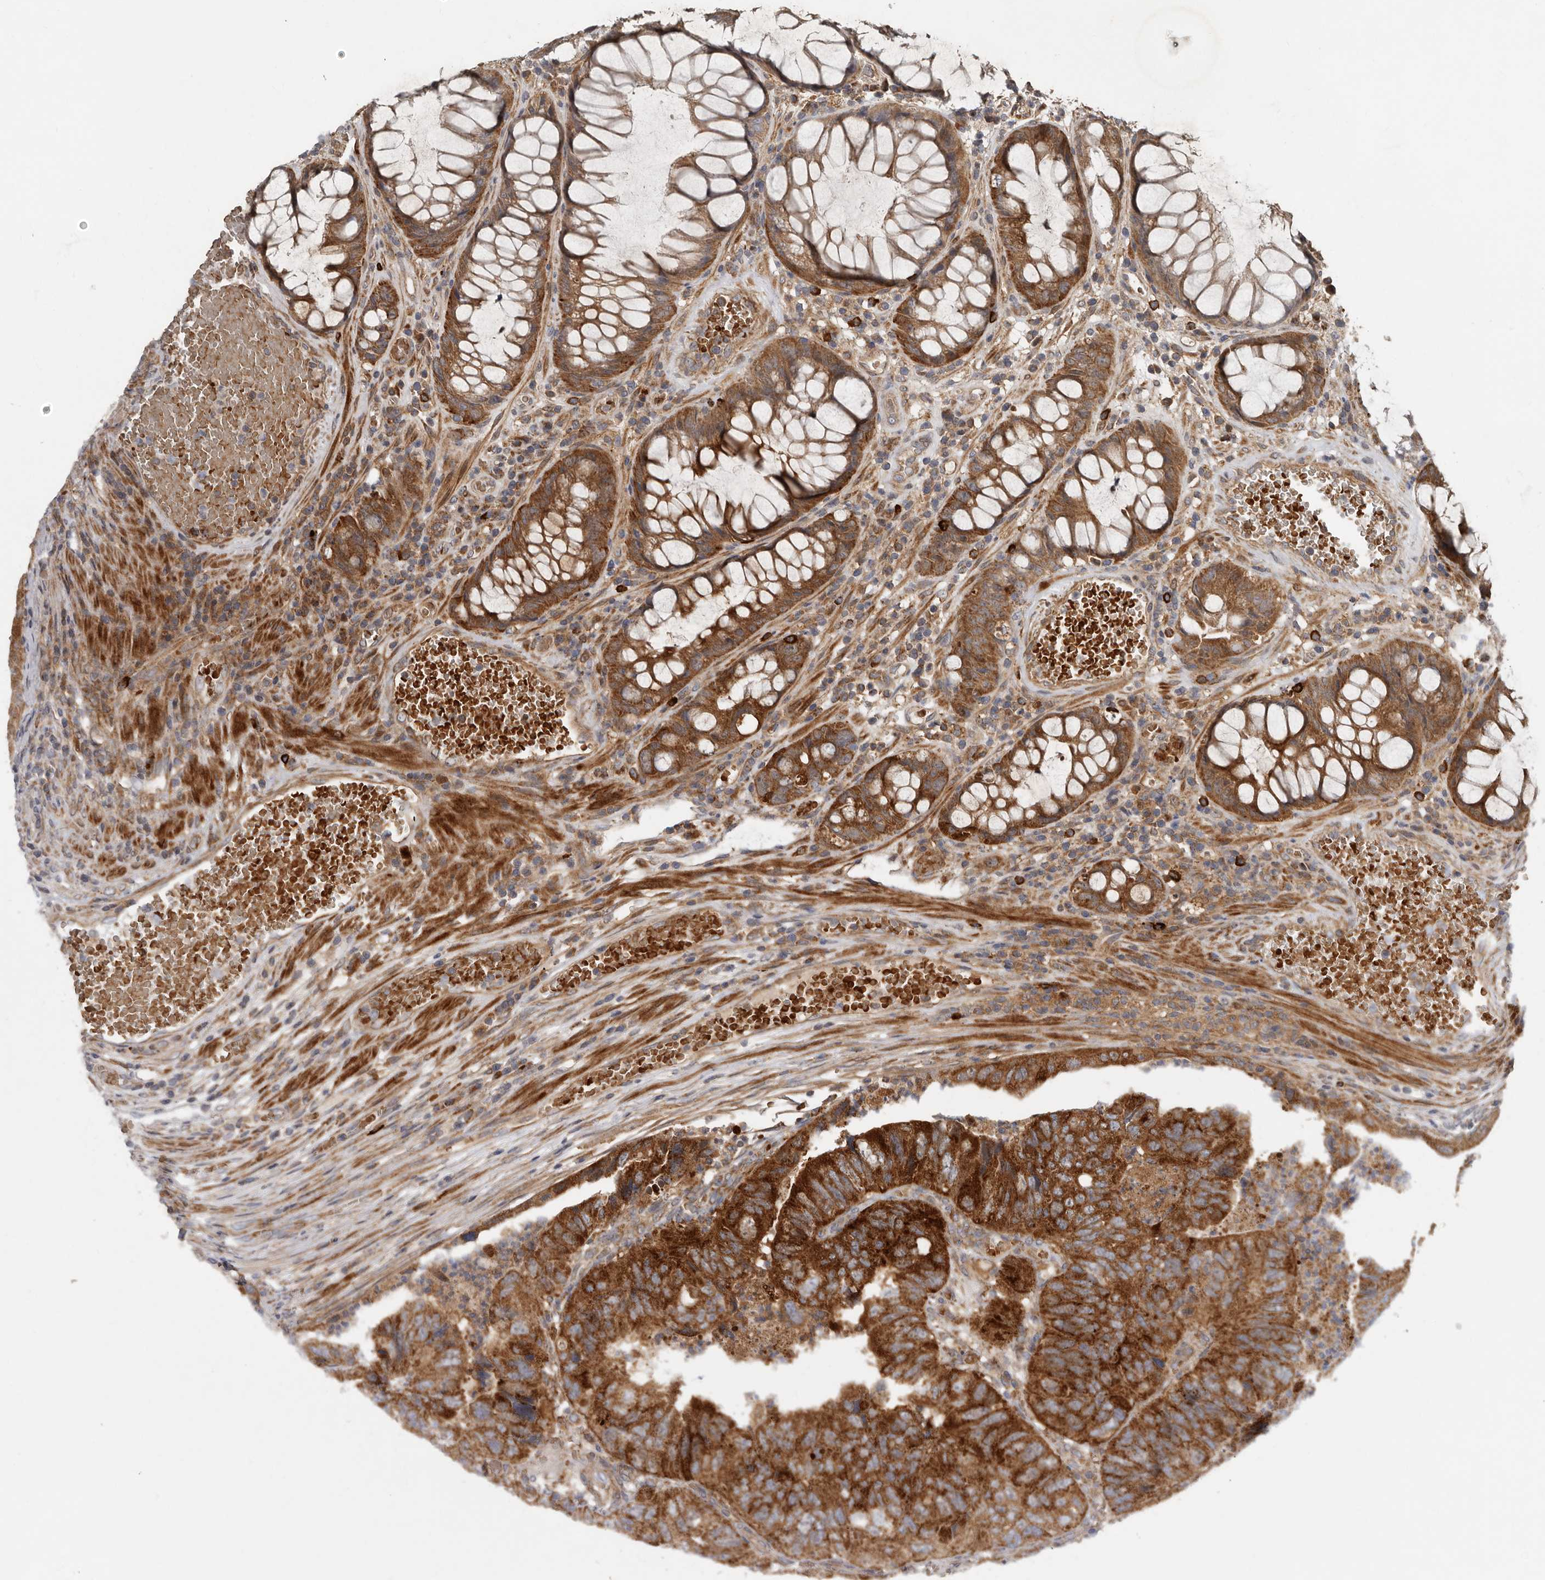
{"staining": {"intensity": "strong", "quantity": ">75%", "location": "cytoplasmic/membranous"}, "tissue": "colorectal cancer", "cell_type": "Tumor cells", "image_type": "cancer", "snomed": [{"axis": "morphology", "description": "Adenocarcinoma, NOS"}, {"axis": "topography", "description": "Rectum"}], "caption": "Approximately >75% of tumor cells in human colorectal adenocarcinoma demonstrate strong cytoplasmic/membranous protein staining as visualized by brown immunohistochemical staining.", "gene": "GOT1L1", "patient": {"sex": "male", "age": 63}}